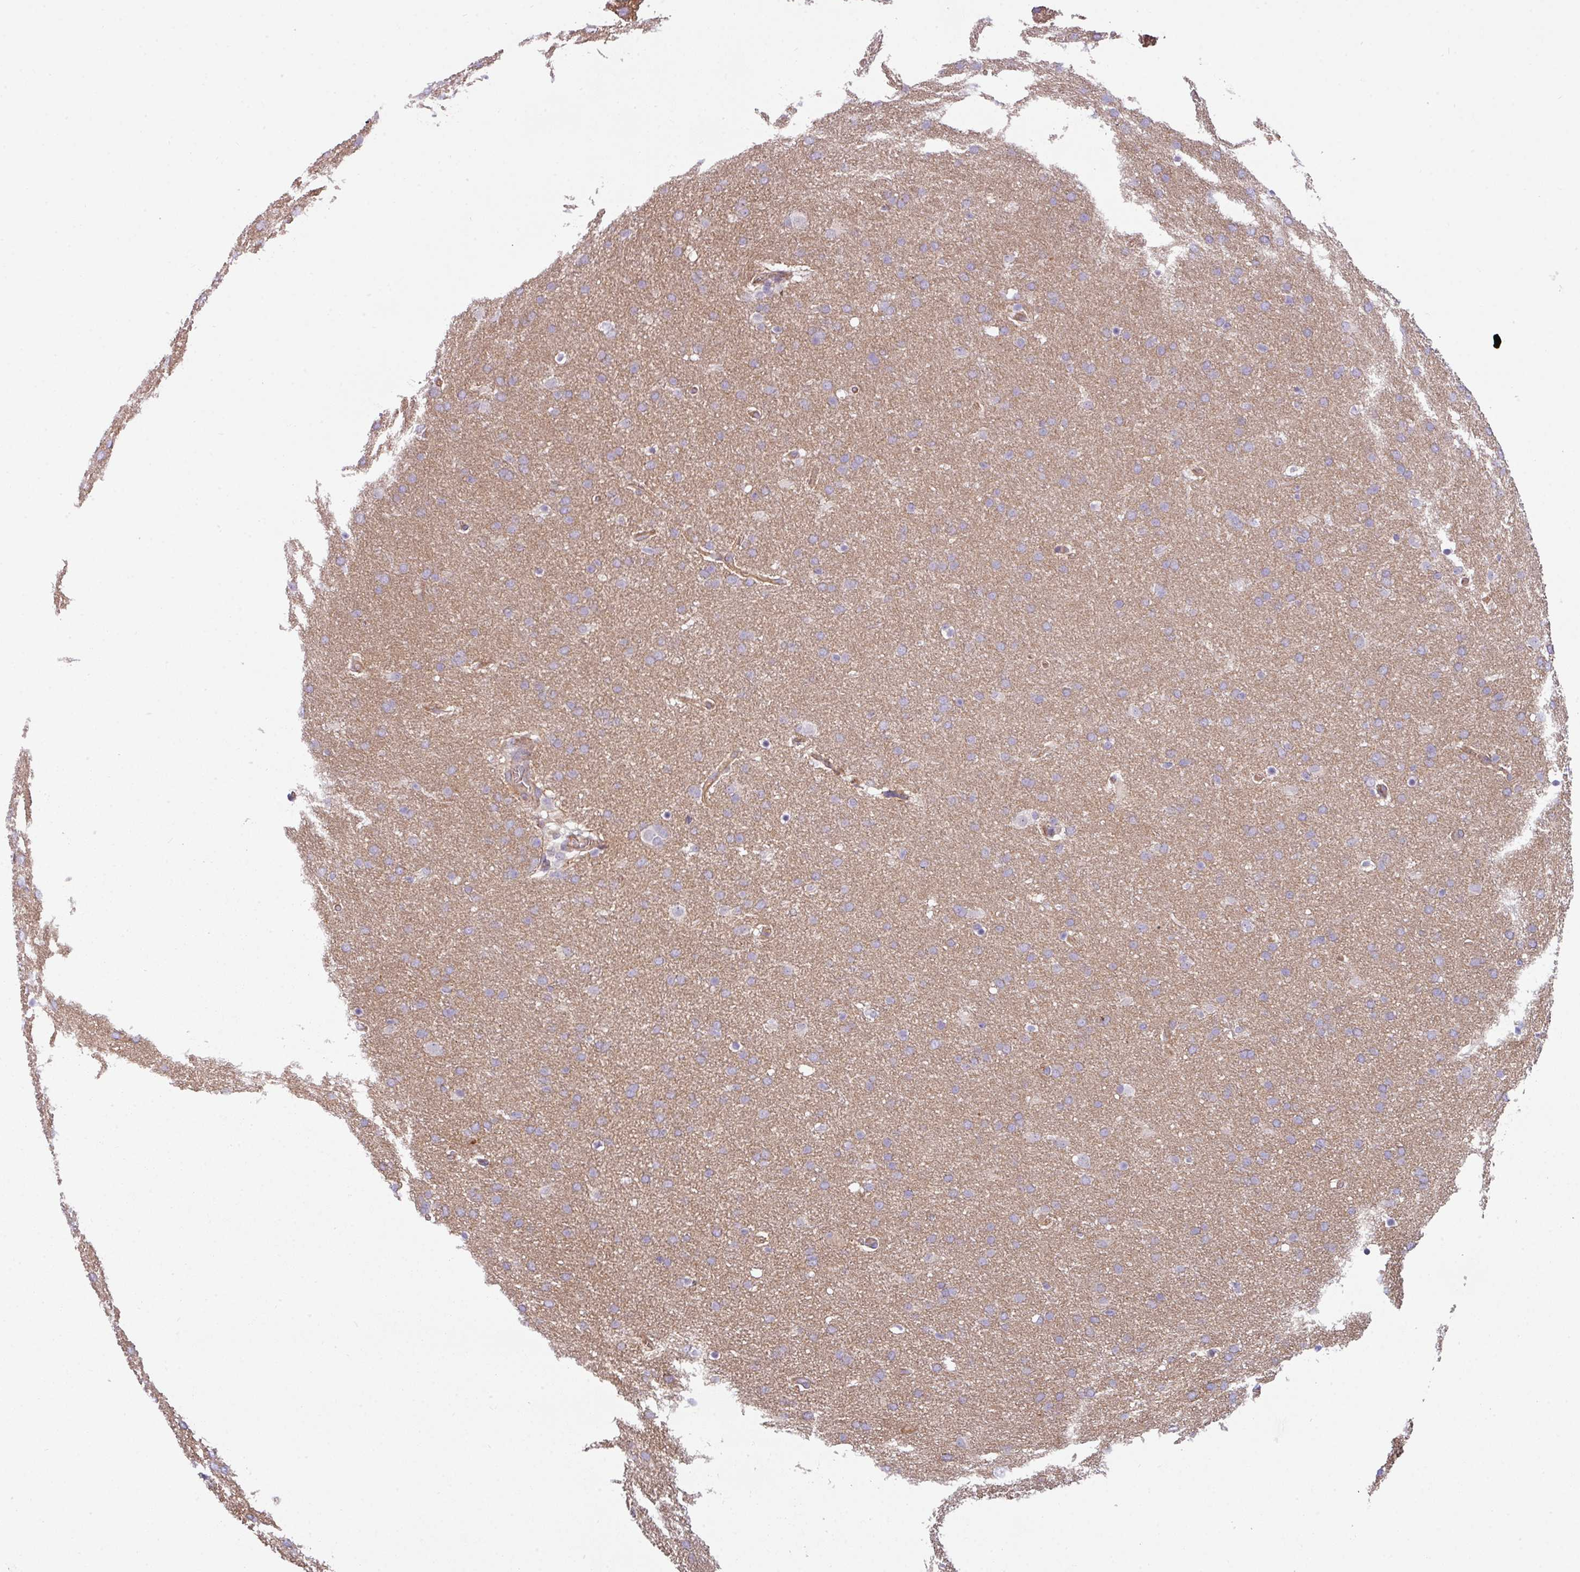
{"staining": {"intensity": "weak", "quantity": ">75%", "location": "cytoplasmic/membranous"}, "tissue": "glioma", "cell_type": "Tumor cells", "image_type": "cancer", "snomed": [{"axis": "morphology", "description": "Glioma, malignant, Low grade"}, {"axis": "topography", "description": "Brain"}], "caption": "Immunohistochemistry (DAB (3,3'-diaminobenzidine)) staining of glioma displays weak cytoplasmic/membranous protein staining in approximately >75% of tumor cells.", "gene": "BUD23", "patient": {"sex": "female", "age": 32}}